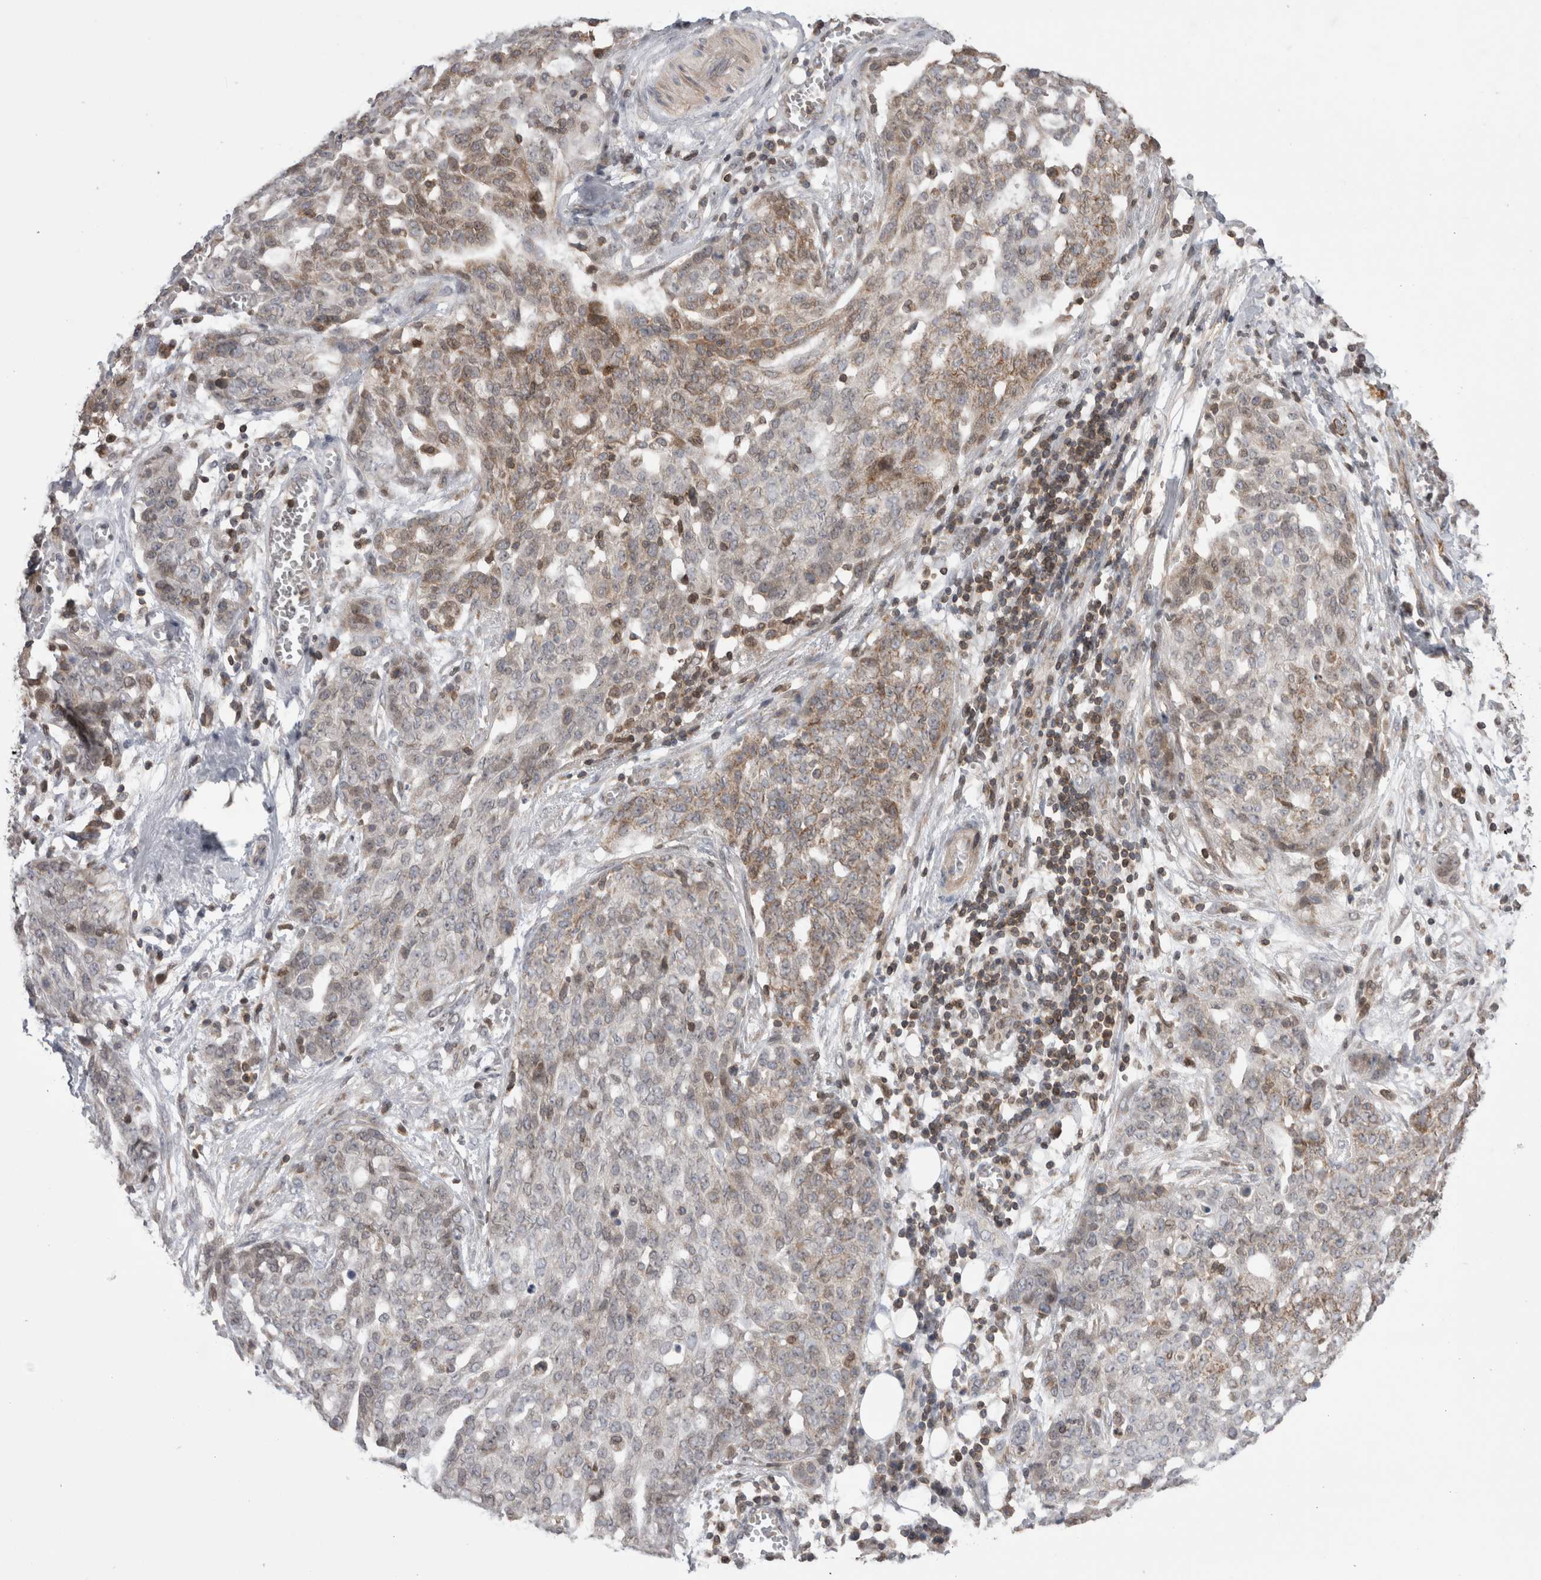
{"staining": {"intensity": "weak", "quantity": "<25%", "location": "cytoplasmic/membranous"}, "tissue": "ovarian cancer", "cell_type": "Tumor cells", "image_type": "cancer", "snomed": [{"axis": "morphology", "description": "Cystadenocarcinoma, serous, NOS"}, {"axis": "topography", "description": "Soft tissue"}, {"axis": "topography", "description": "Ovary"}], "caption": "A high-resolution histopathology image shows immunohistochemistry staining of ovarian cancer, which displays no significant staining in tumor cells.", "gene": "DARS2", "patient": {"sex": "female", "age": 57}}